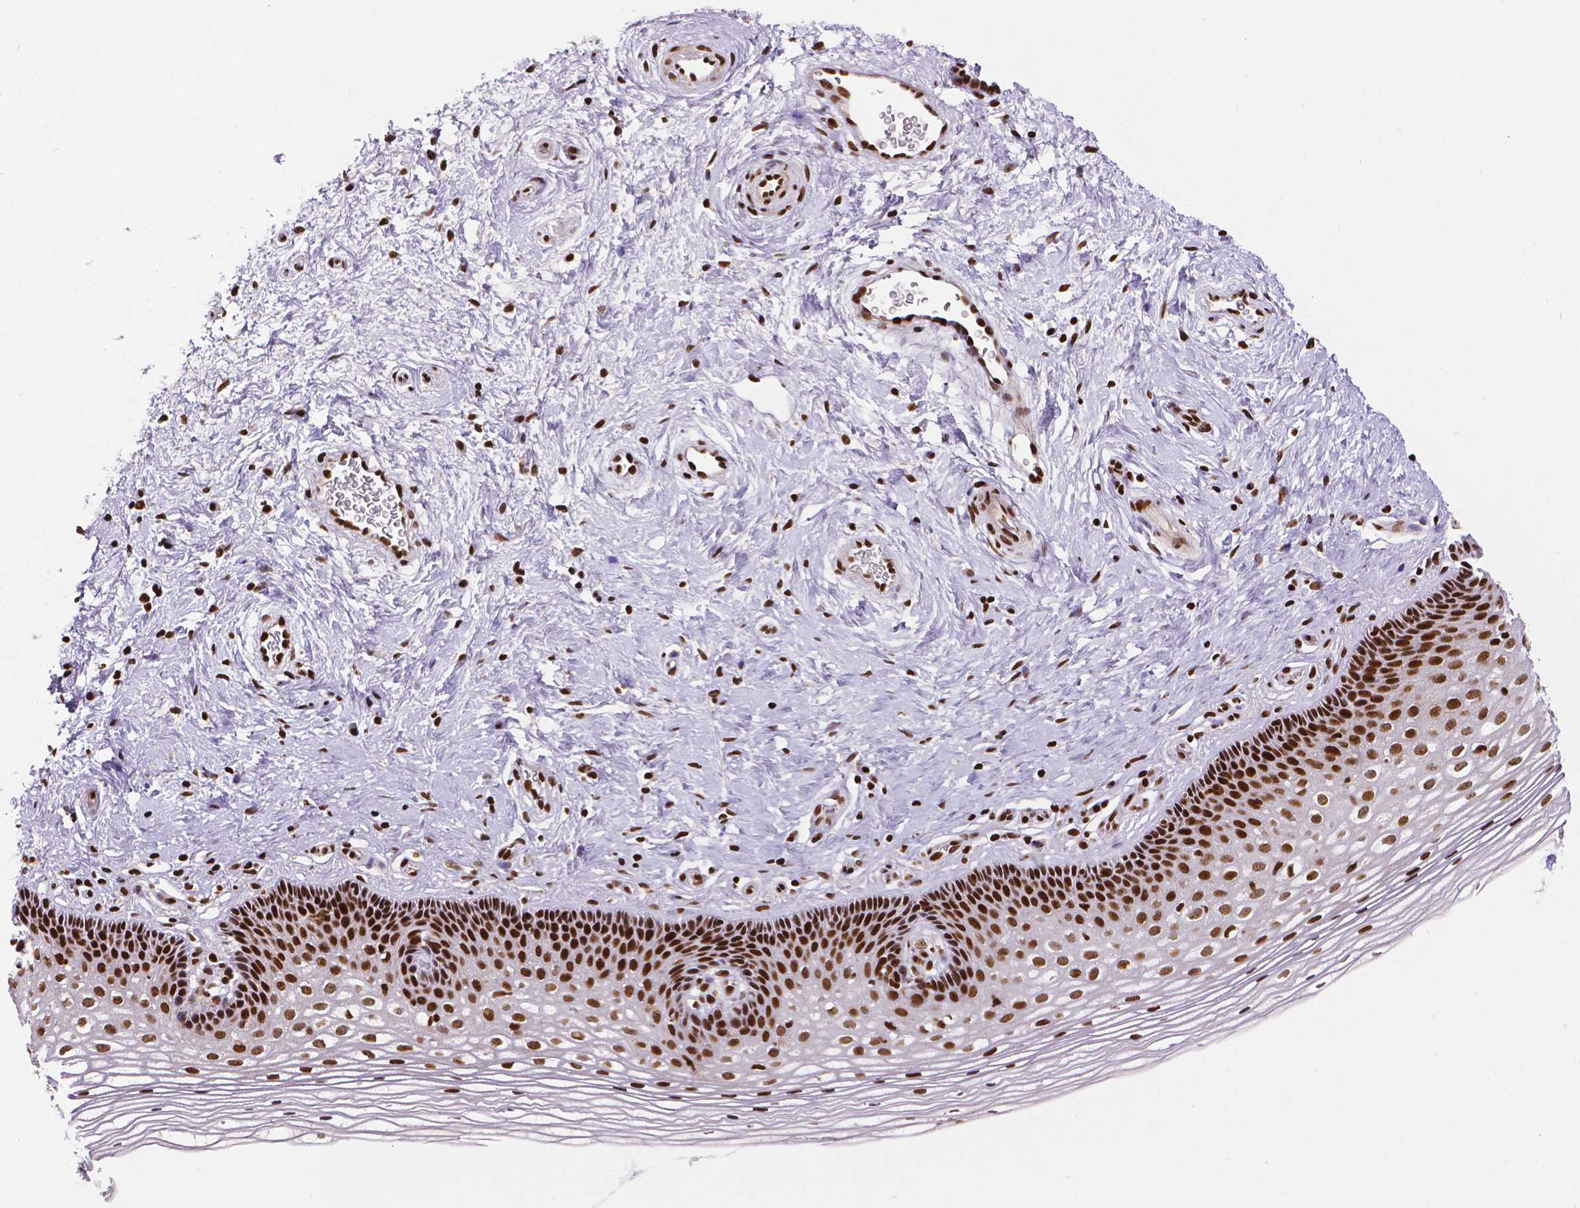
{"staining": {"intensity": "strong", "quantity": ">75%", "location": "nuclear"}, "tissue": "cervix", "cell_type": "Squamous epithelial cells", "image_type": "normal", "snomed": [{"axis": "morphology", "description": "Normal tissue, NOS"}, {"axis": "topography", "description": "Cervix"}], "caption": "About >75% of squamous epithelial cells in unremarkable cervix exhibit strong nuclear protein staining as visualized by brown immunohistochemical staining.", "gene": "CTCF", "patient": {"sex": "female", "age": 34}}